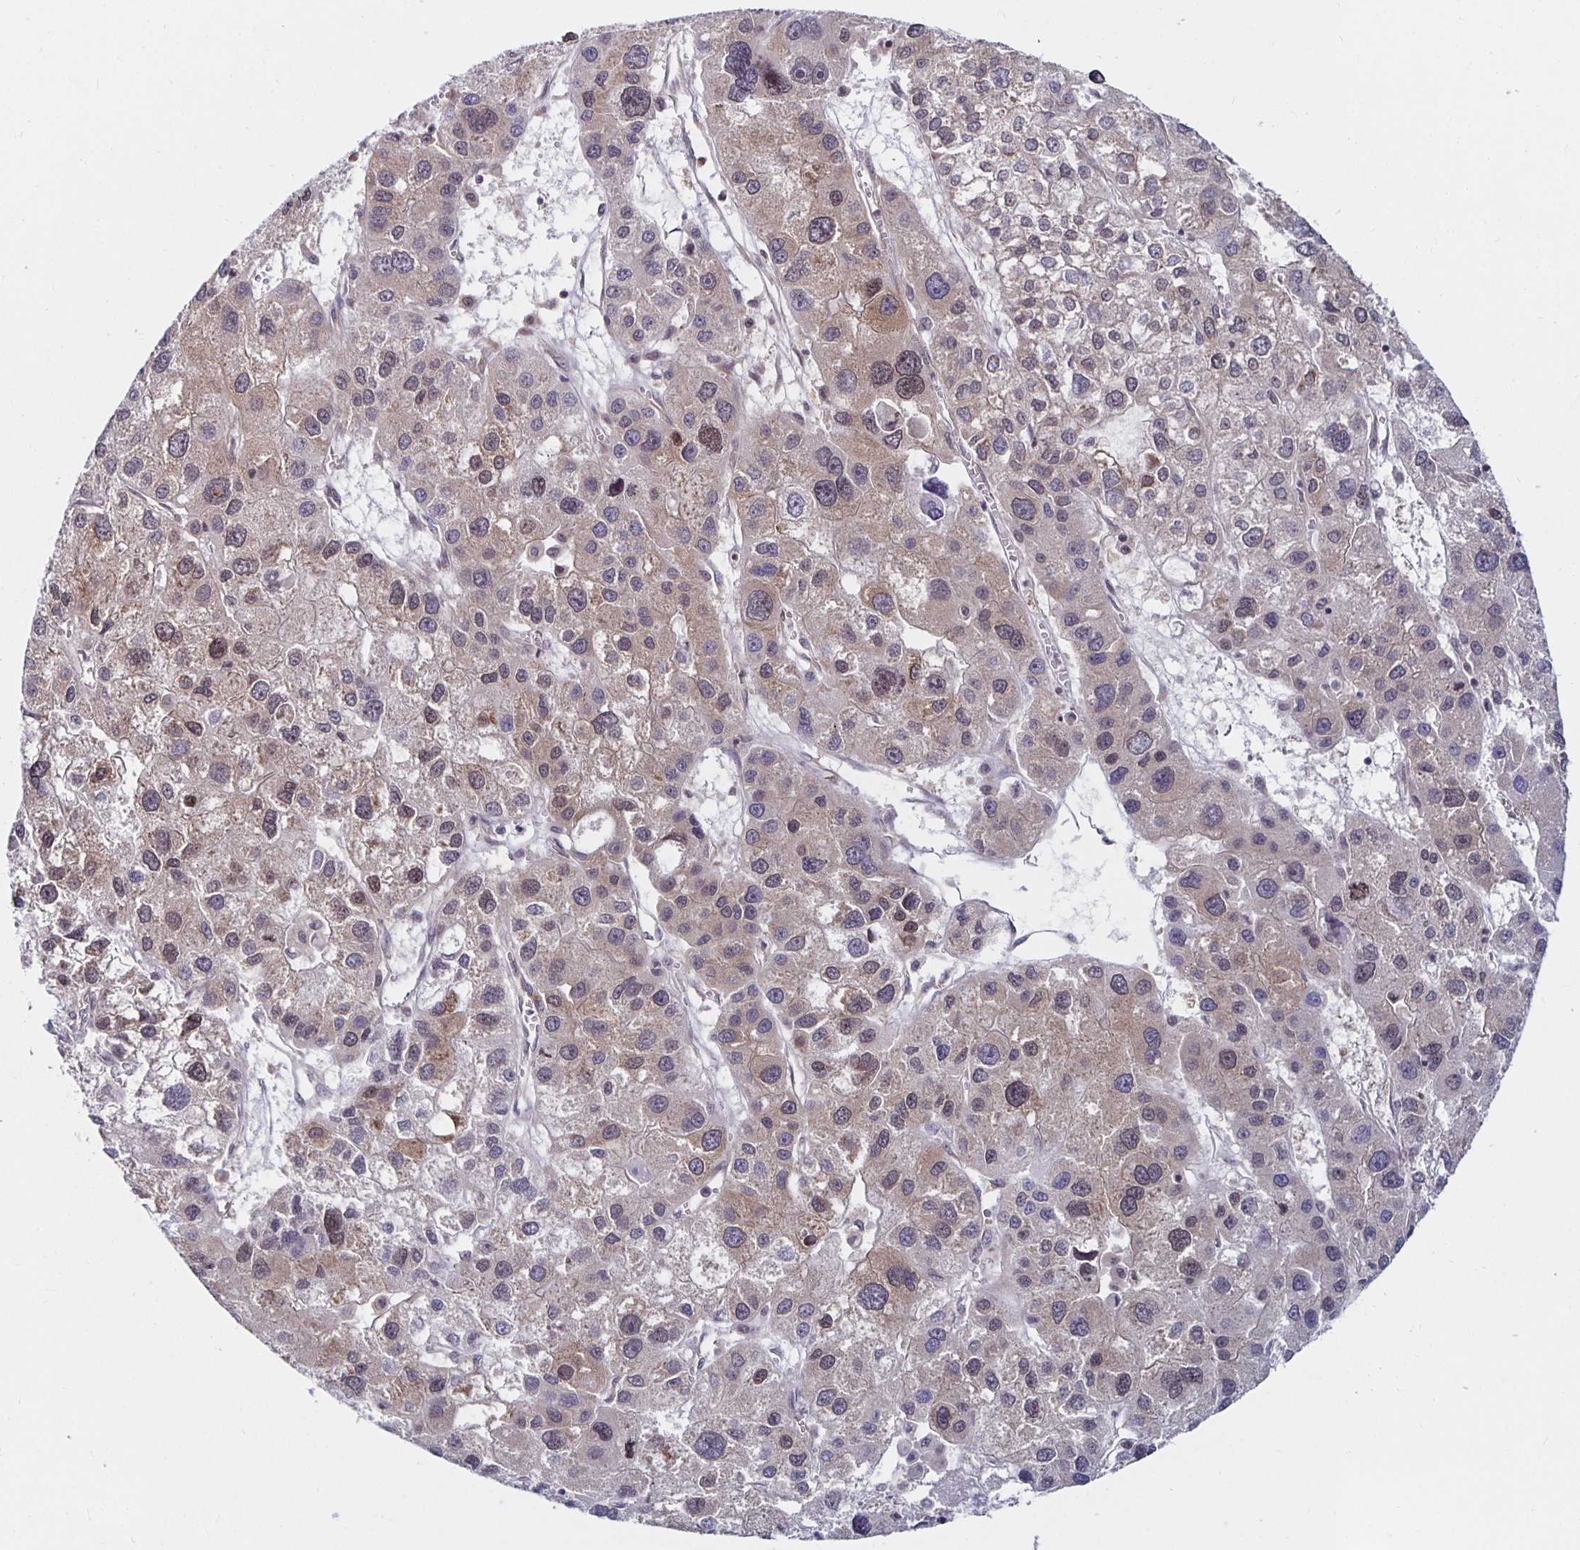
{"staining": {"intensity": "weak", "quantity": "<25%", "location": "nuclear"}, "tissue": "liver cancer", "cell_type": "Tumor cells", "image_type": "cancer", "snomed": [{"axis": "morphology", "description": "Carcinoma, Hepatocellular, NOS"}, {"axis": "topography", "description": "Liver"}], "caption": "Protein analysis of liver cancer (hepatocellular carcinoma) reveals no significant staining in tumor cells. Brightfield microscopy of IHC stained with DAB (3,3'-diaminobenzidine) (brown) and hematoxylin (blue), captured at high magnification.", "gene": "PDAP1", "patient": {"sex": "male", "age": 73}}